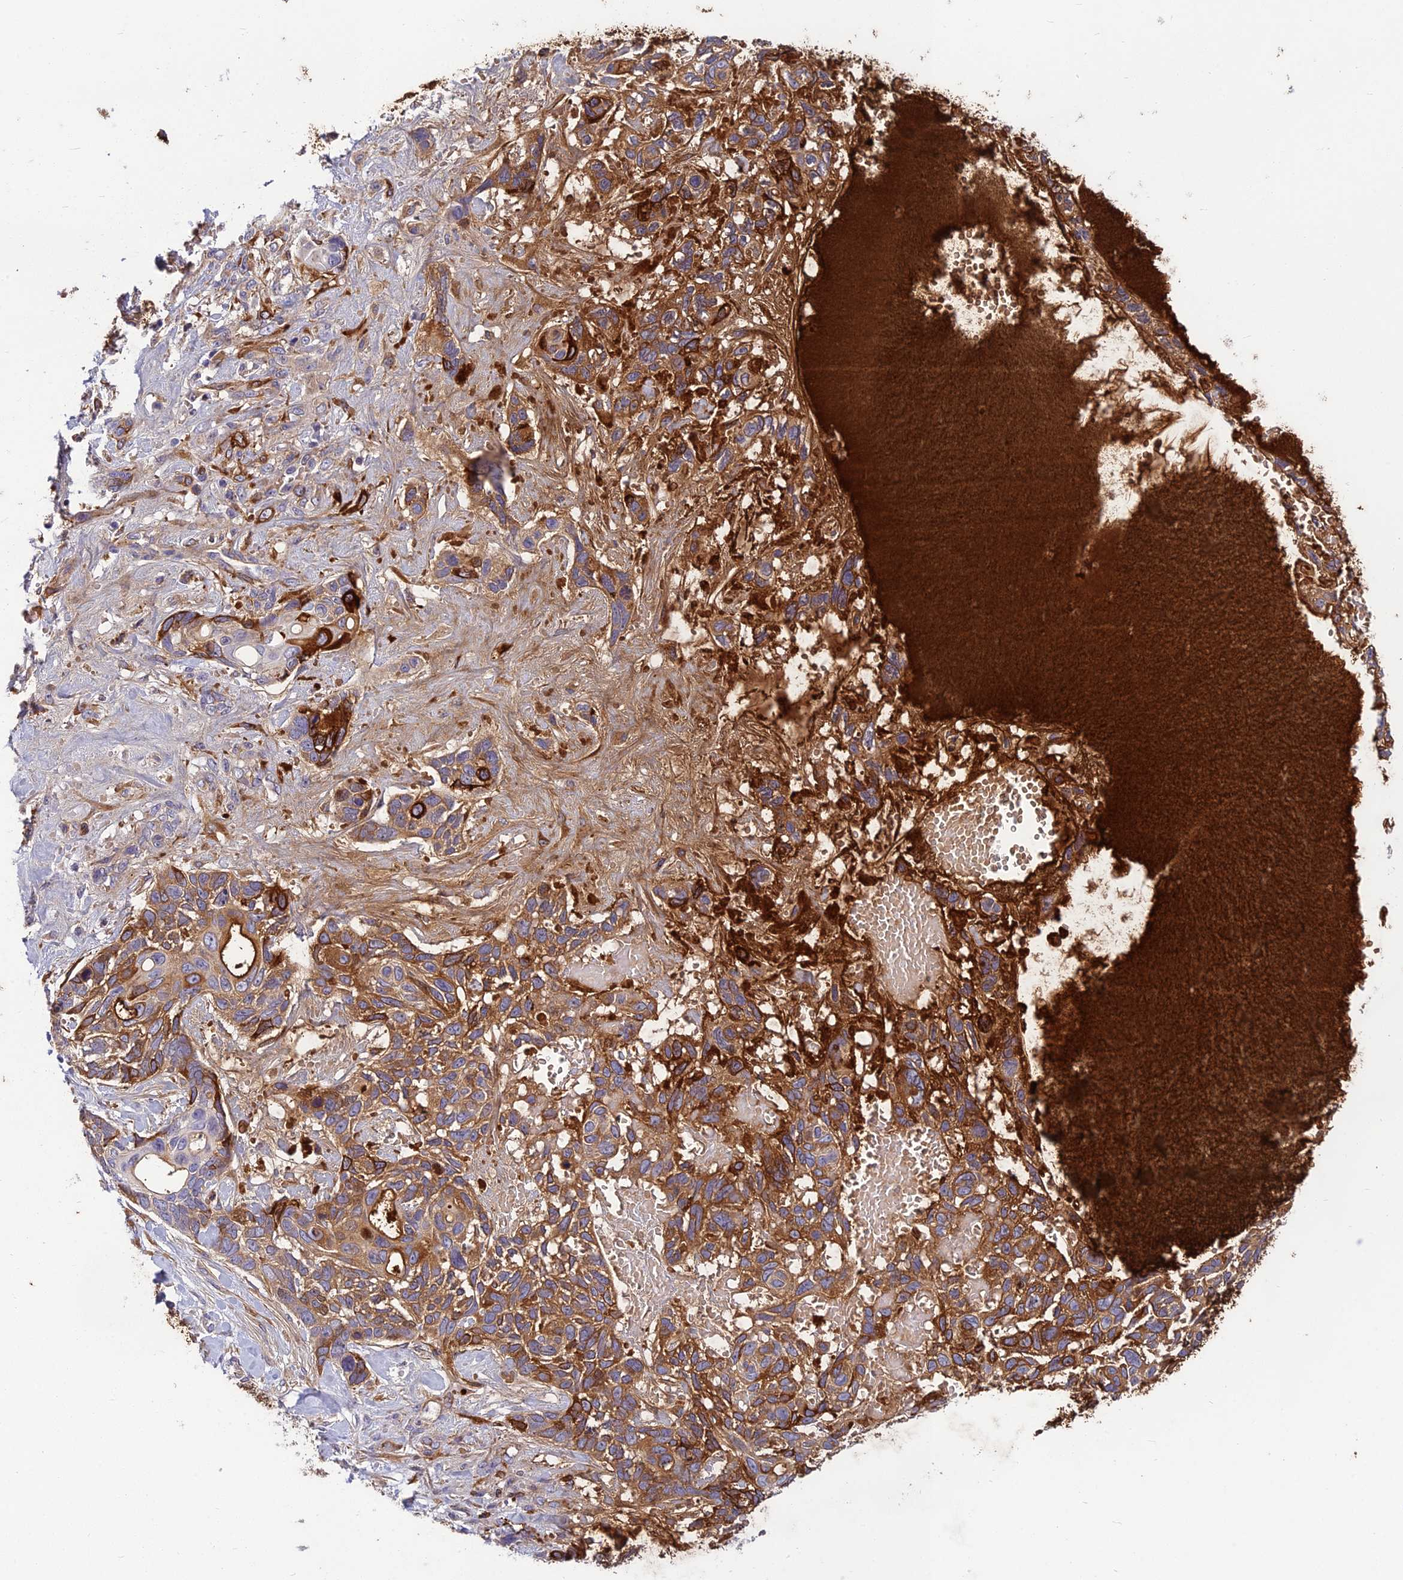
{"staining": {"intensity": "strong", "quantity": "25%-75%", "location": "cytoplasmic/membranous"}, "tissue": "skin cancer", "cell_type": "Tumor cells", "image_type": "cancer", "snomed": [{"axis": "morphology", "description": "Basal cell carcinoma"}, {"axis": "topography", "description": "Skin"}], "caption": "Skin cancer stained with DAB immunohistochemistry shows high levels of strong cytoplasmic/membranous staining in about 25%-75% of tumor cells.", "gene": "CLEC11A", "patient": {"sex": "male", "age": 88}}